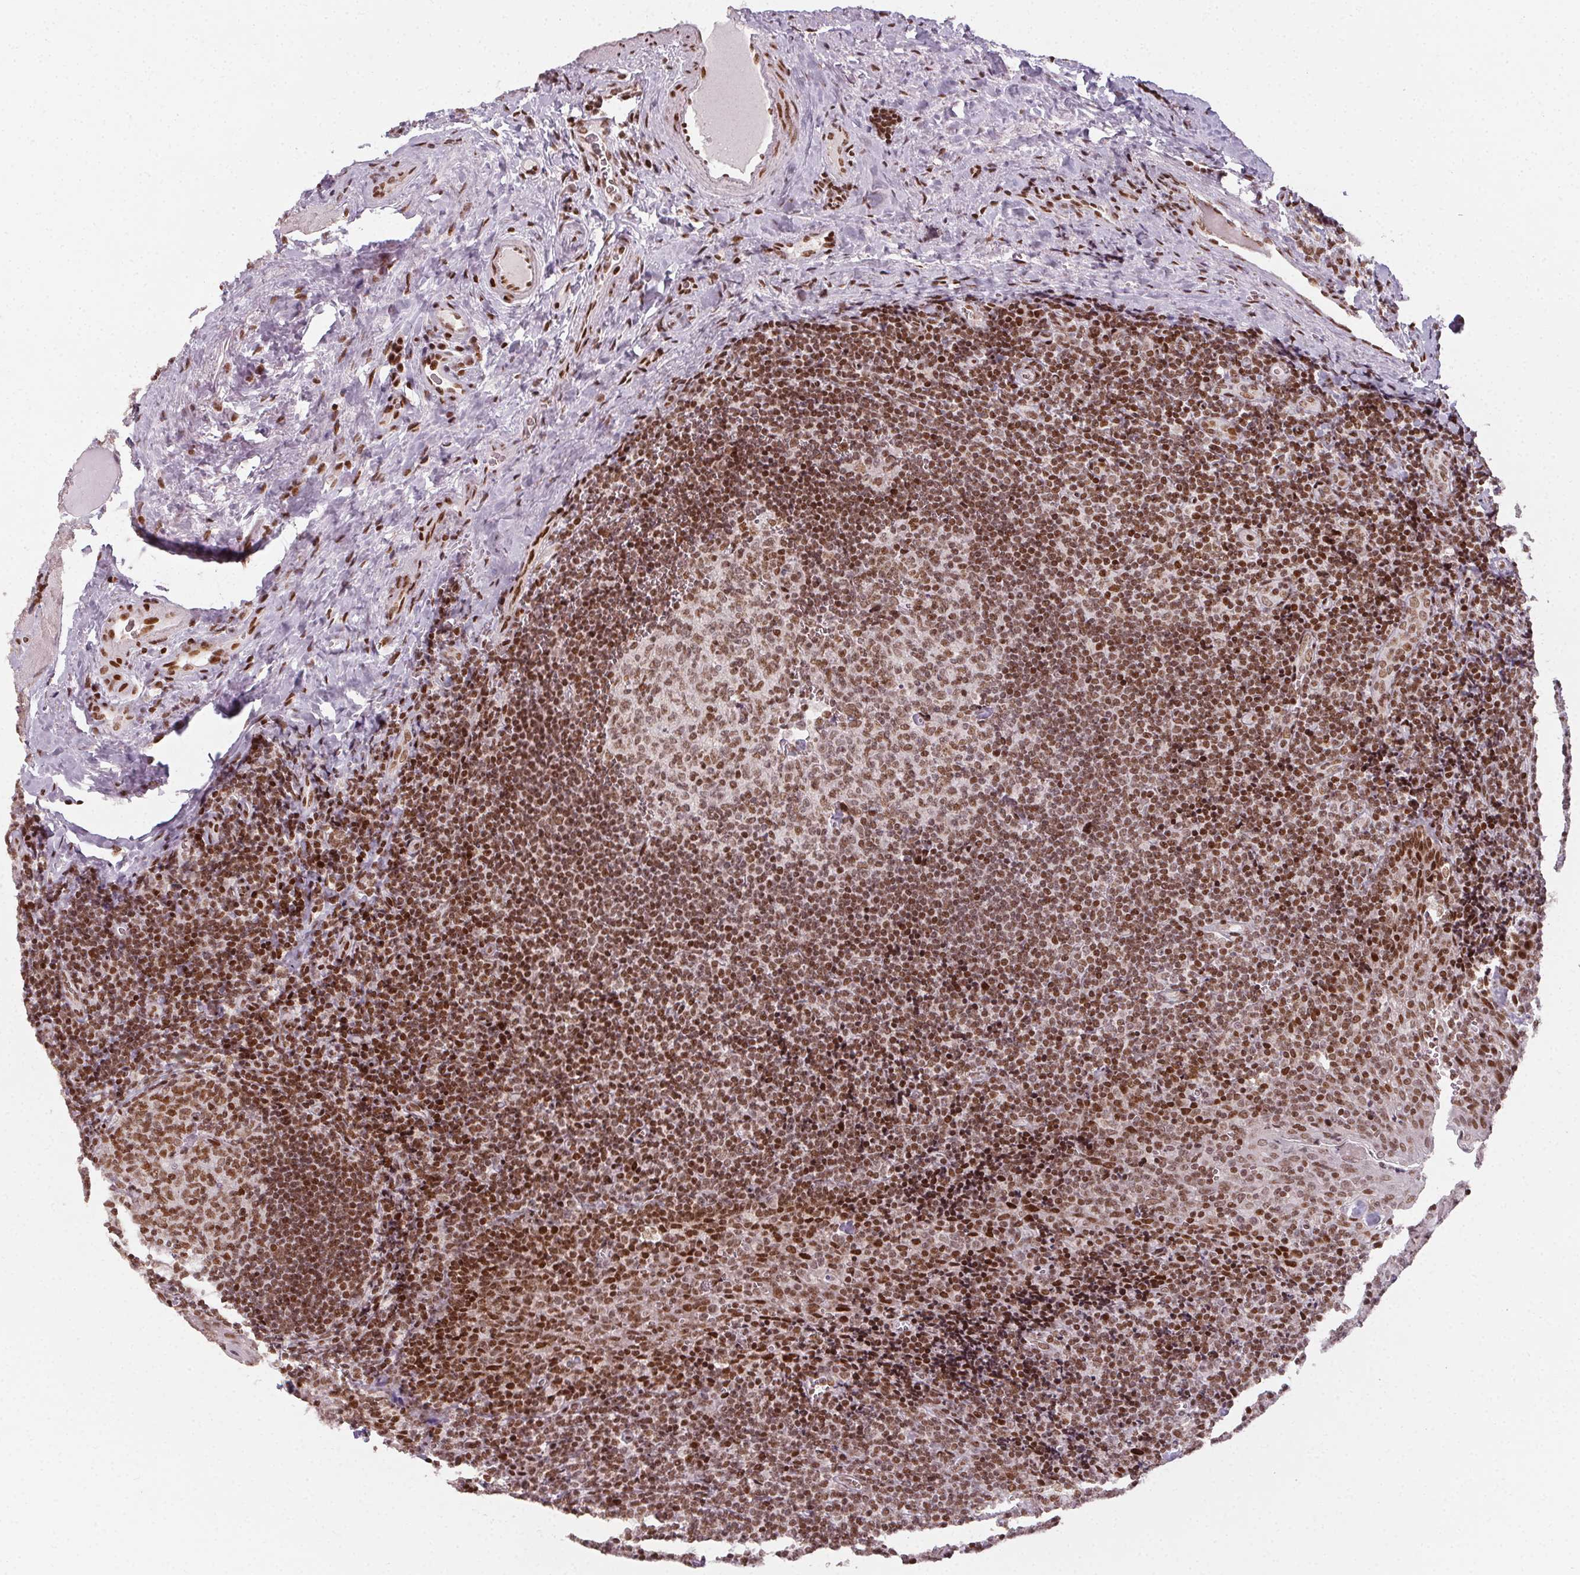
{"staining": {"intensity": "moderate", "quantity": ">75%", "location": "nuclear"}, "tissue": "tonsil", "cell_type": "Germinal center cells", "image_type": "normal", "snomed": [{"axis": "morphology", "description": "Normal tissue, NOS"}, {"axis": "morphology", "description": "Inflammation, NOS"}, {"axis": "topography", "description": "Tonsil"}], "caption": "Immunohistochemical staining of unremarkable human tonsil demonstrates >75% levels of moderate nuclear protein positivity in approximately >75% of germinal center cells.", "gene": "KMT2A", "patient": {"sex": "female", "age": 31}}